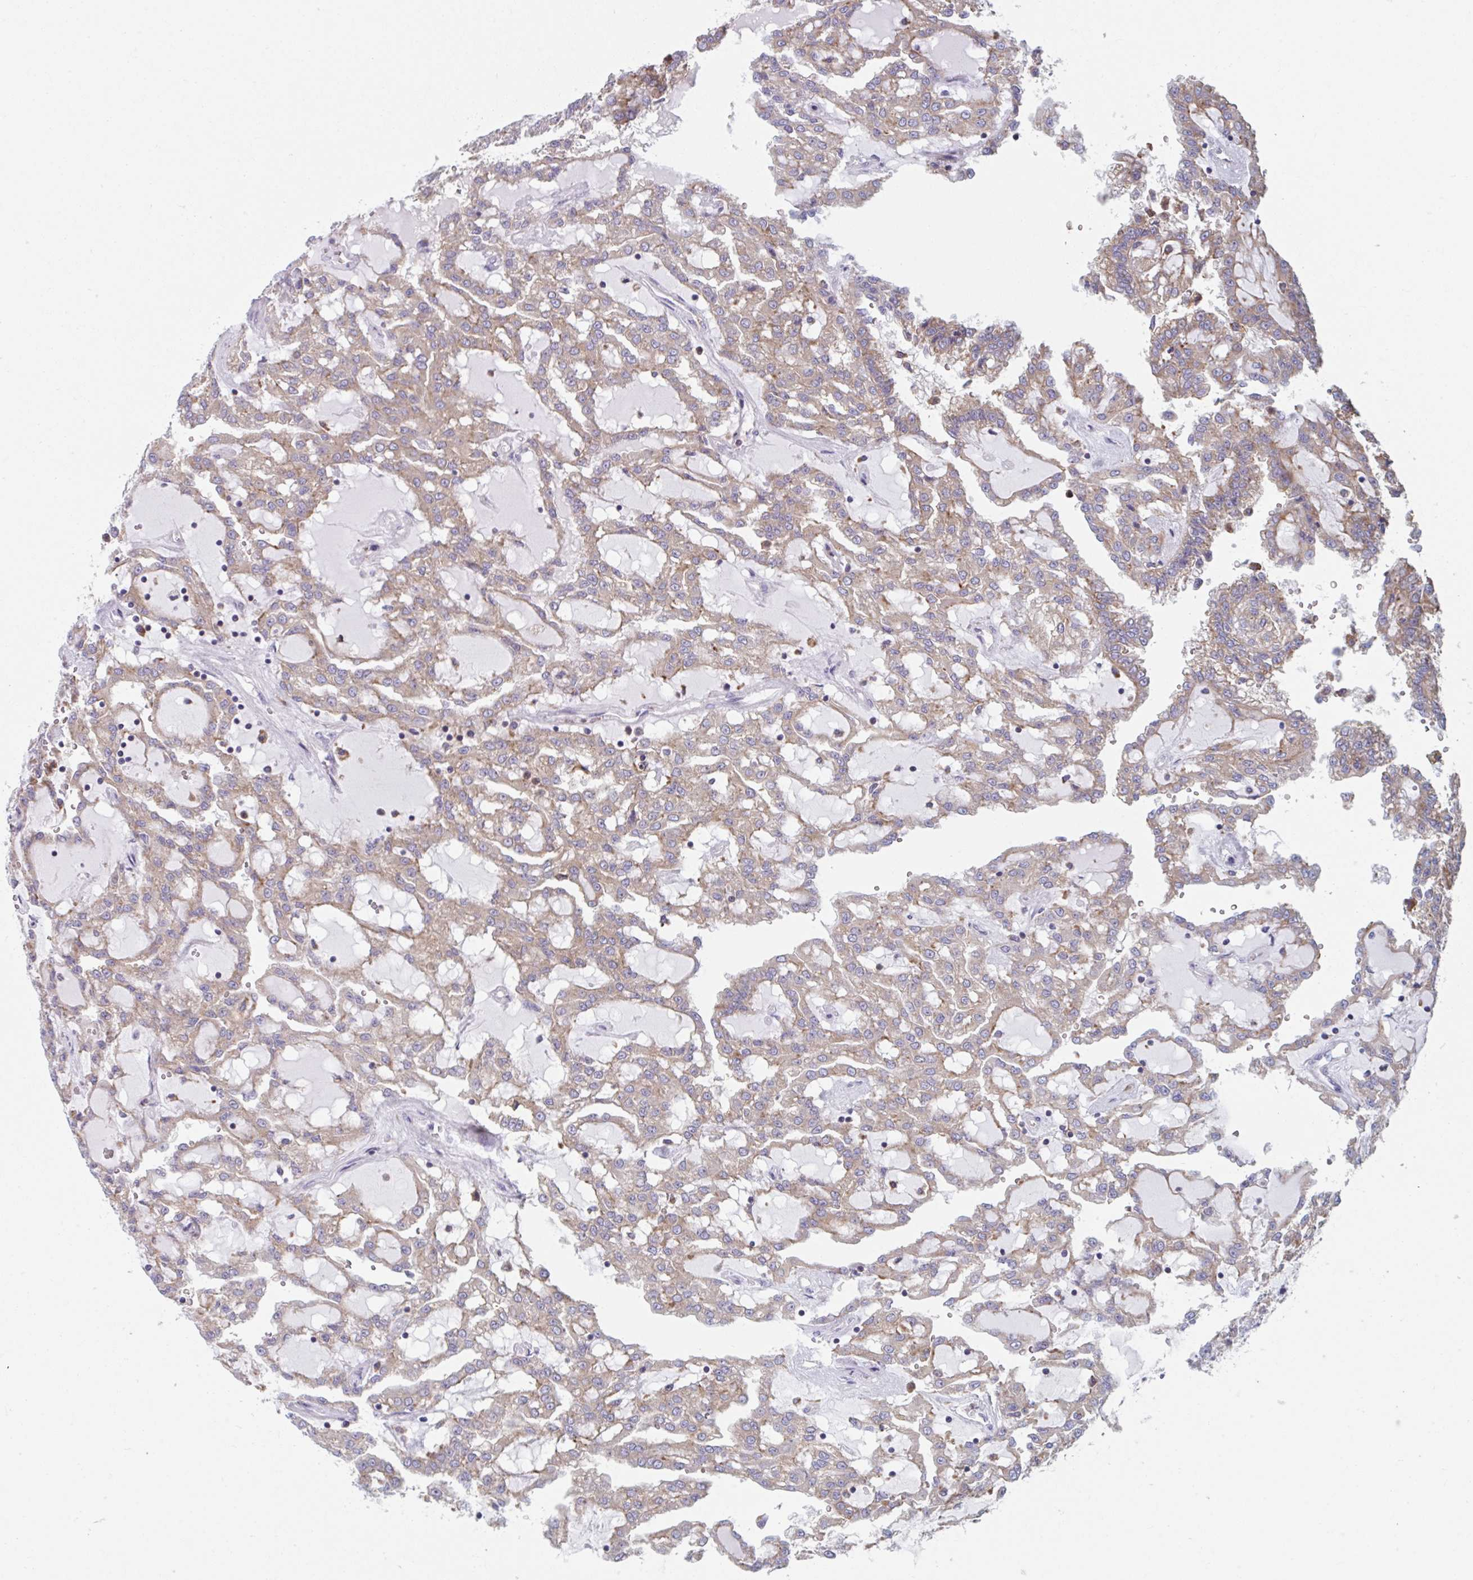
{"staining": {"intensity": "weak", "quantity": ">75%", "location": "cytoplasmic/membranous"}, "tissue": "renal cancer", "cell_type": "Tumor cells", "image_type": "cancer", "snomed": [{"axis": "morphology", "description": "Adenocarcinoma, NOS"}, {"axis": "topography", "description": "Kidney"}], "caption": "Approximately >75% of tumor cells in human adenocarcinoma (renal) reveal weak cytoplasmic/membranous protein staining as visualized by brown immunohistochemical staining.", "gene": "NIPSNAP1", "patient": {"sex": "male", "age": 63}}